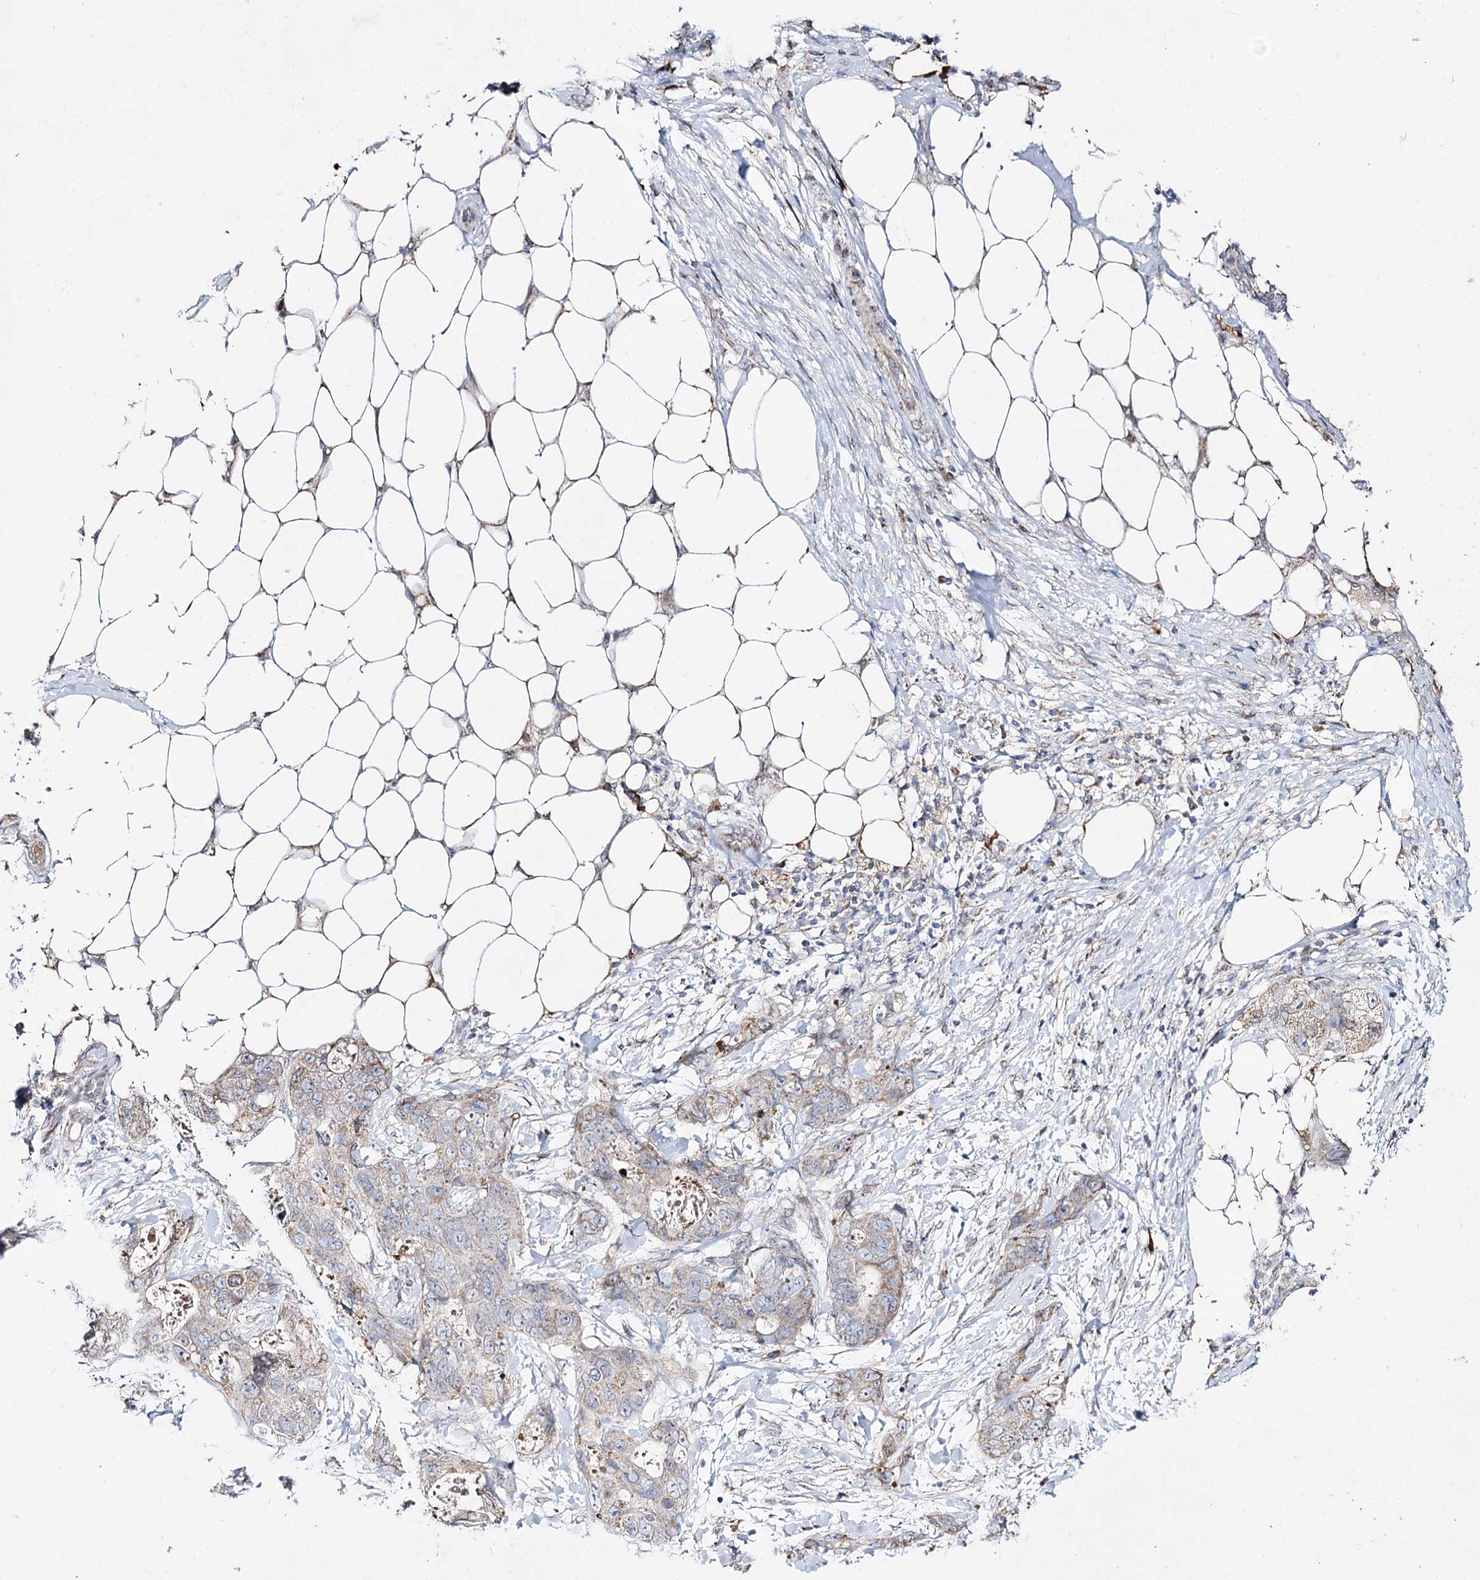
{"staining": {"intensity": "weak", "quantity": "25%-75%", "location": "cytoplasmic/membranous"}, "tissue": "stomach cancer", "cell_type": "Tumor cells", "image_type": "cancer", "snomed": [{"axis": "morphology", "description": "Adenocarcinoma, NOS"}, {"axis": "topography", "description": "Stomach"}], "caption": "Immunohistochemical staining of human adenocarcinoma (stomach) exhibits low levels of weak cytoplasmic/membranous protein positivity in approximately 25%-75% of tumor cells. Nuclei are stained in blue.", "gene": "C11orf80", "patient": {"sex": "female", "age": 89}}